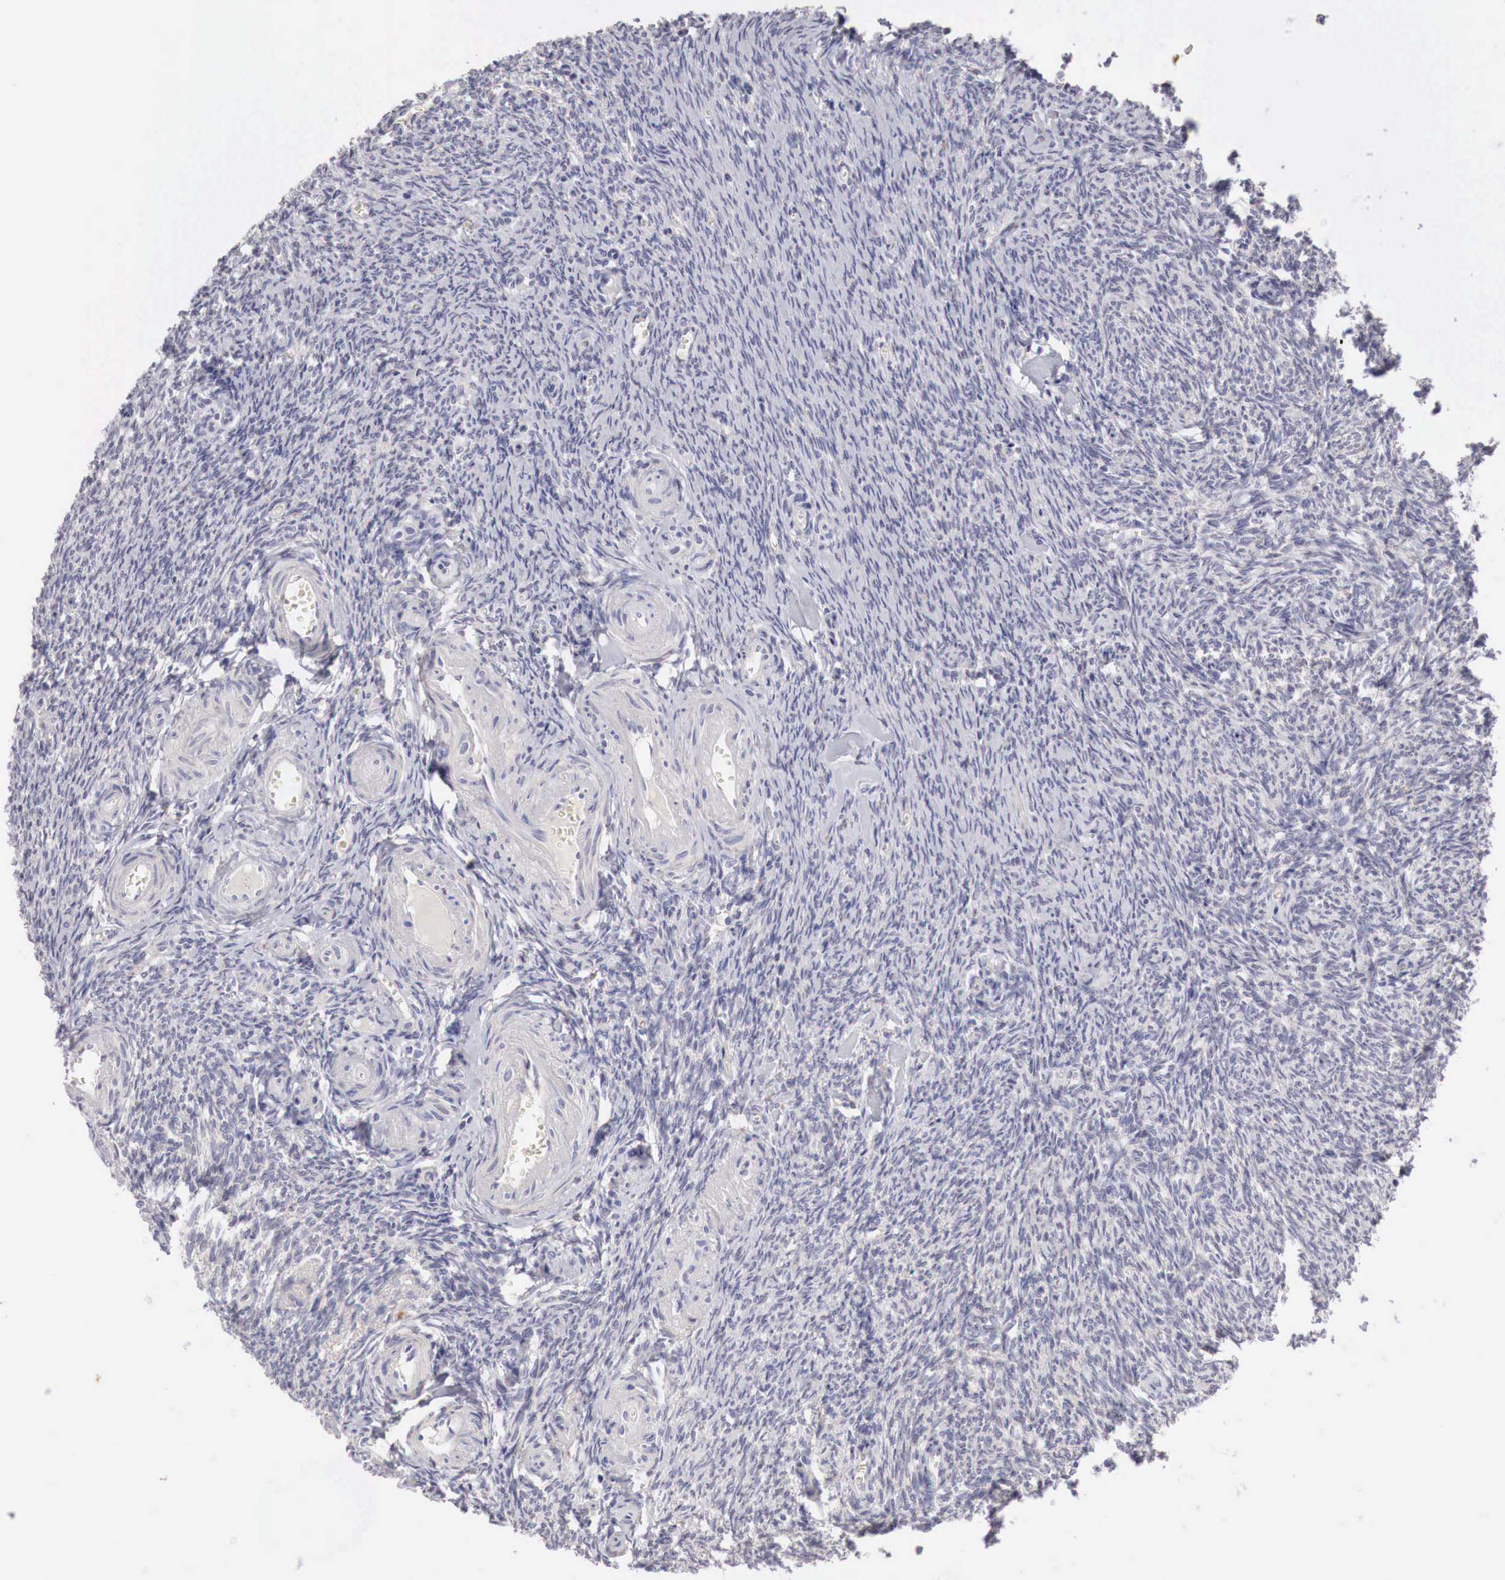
{"staining": {"intensity": "negative", "quantity": "none", "location": "none"}, "tissue": "ovary", "cell_type": "Ovarian stroma cells", "image_type": "normal", "snomed": [{"axis": "morphology", "description": "Normal tissue, NOS"}, {"axis": "topography", "description": "Ovary"}], "caption": "Histopathology image shows no protein expression in ovarian stroma cells of unremarkable ovary. The staining is performed using DAB brown chromogen with nuclei counter-stained in using hematoxylin.", "gene": "GATA1", "patient": {"sex": "female", "age": 54}}